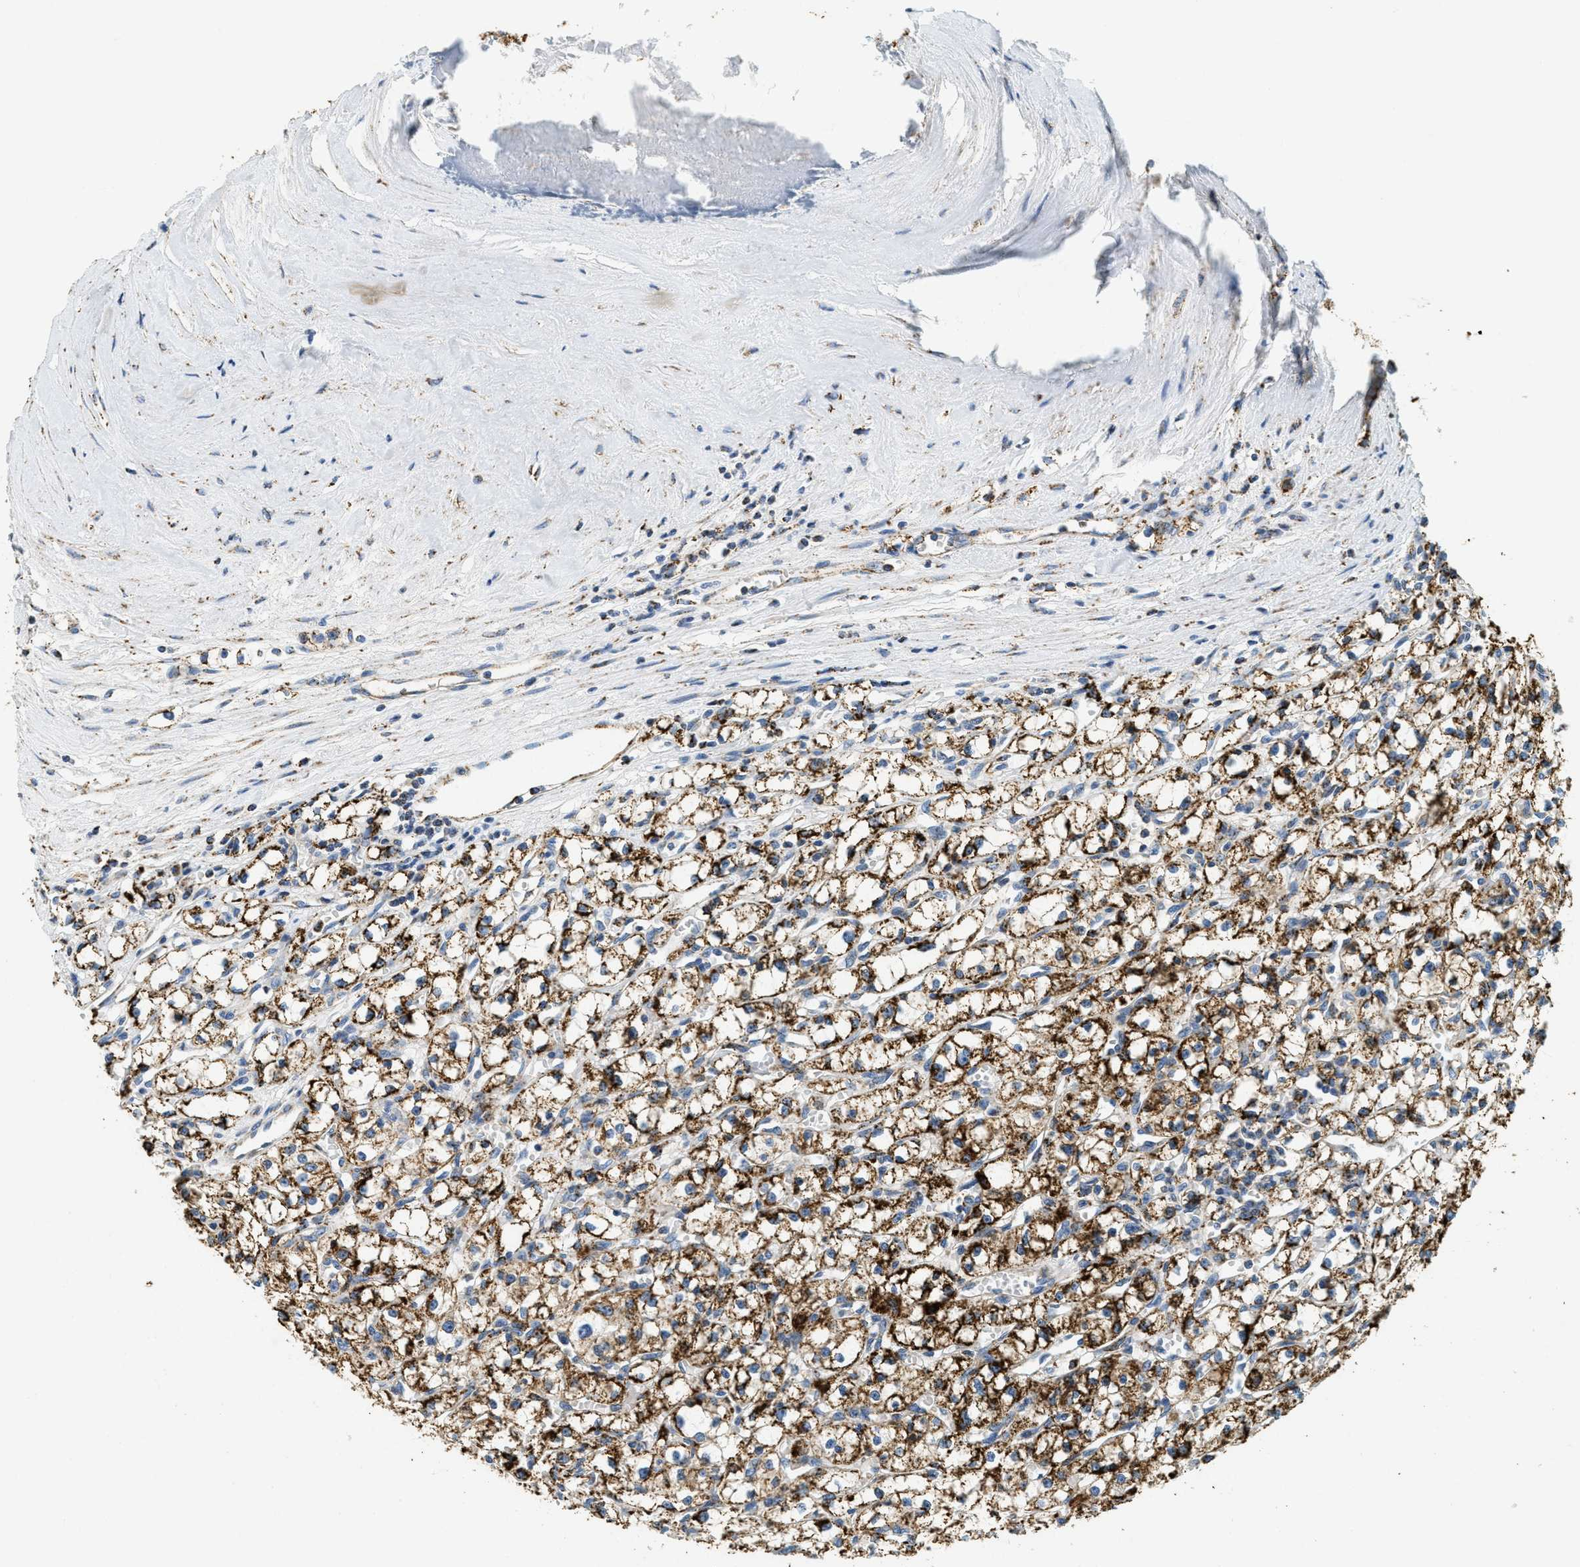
{"staining": {"intensity": "strong", "quantity": ">75%", "location": "cytoplasmic/membranous"}, "tissue": "renal cancer", "cell_type": "Tumor cells", "image_type": "cancer", "snomed": [{"axis": "morphology", "description": "Adenocarcinoma, NOS"}, {"axis": "topography", "description": "Kidney"}], "caption": "Strong cytoplasmic/membranous staining for a protein is seen in about >75% of tumor cells of adenocarcinoma (renal) using IHC.", "gene": "HLCS", "patient": {"sex": "male", "age": 56}}